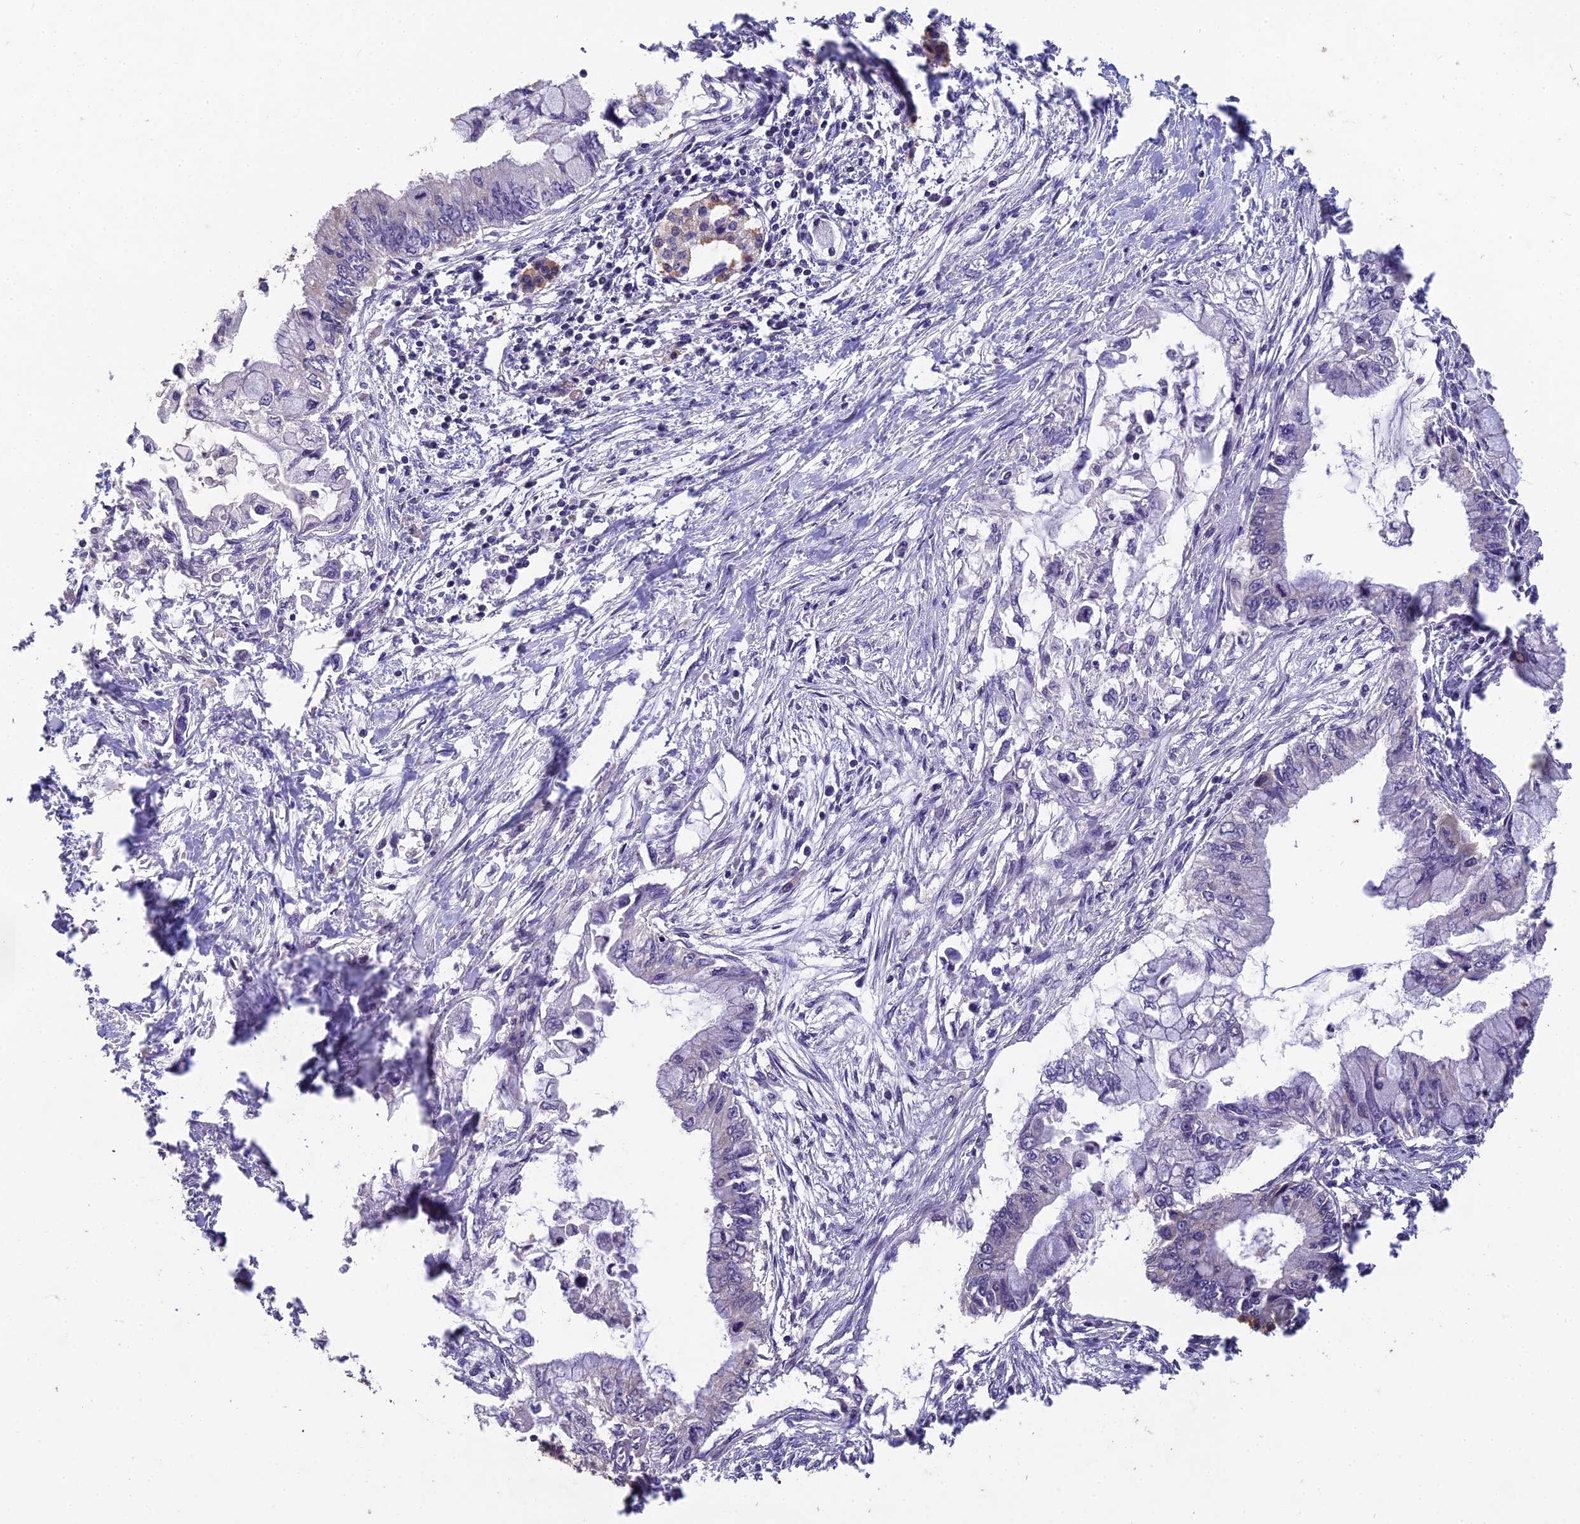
{"staining": {"intensity": "negative", "quantity": "none", "location": "none"}, "tissue": "pancreatic cancer", "cell_type": "Tumor cells", "image_type": "cancer", "snomed": [{"axis": "morphology", "description": "Adenocarcinoma, NOS"}, {"axis": "topography", "description": "Pancreas"}], "caption": "Adenocarcinoma (pancreatic) was stained to show a protein in brown. There is no significant positivity in tumor cells. Nuclei are stained in blue.", "gene": "CEACAM16", "patient": {"sex": "male", "age": 48}}